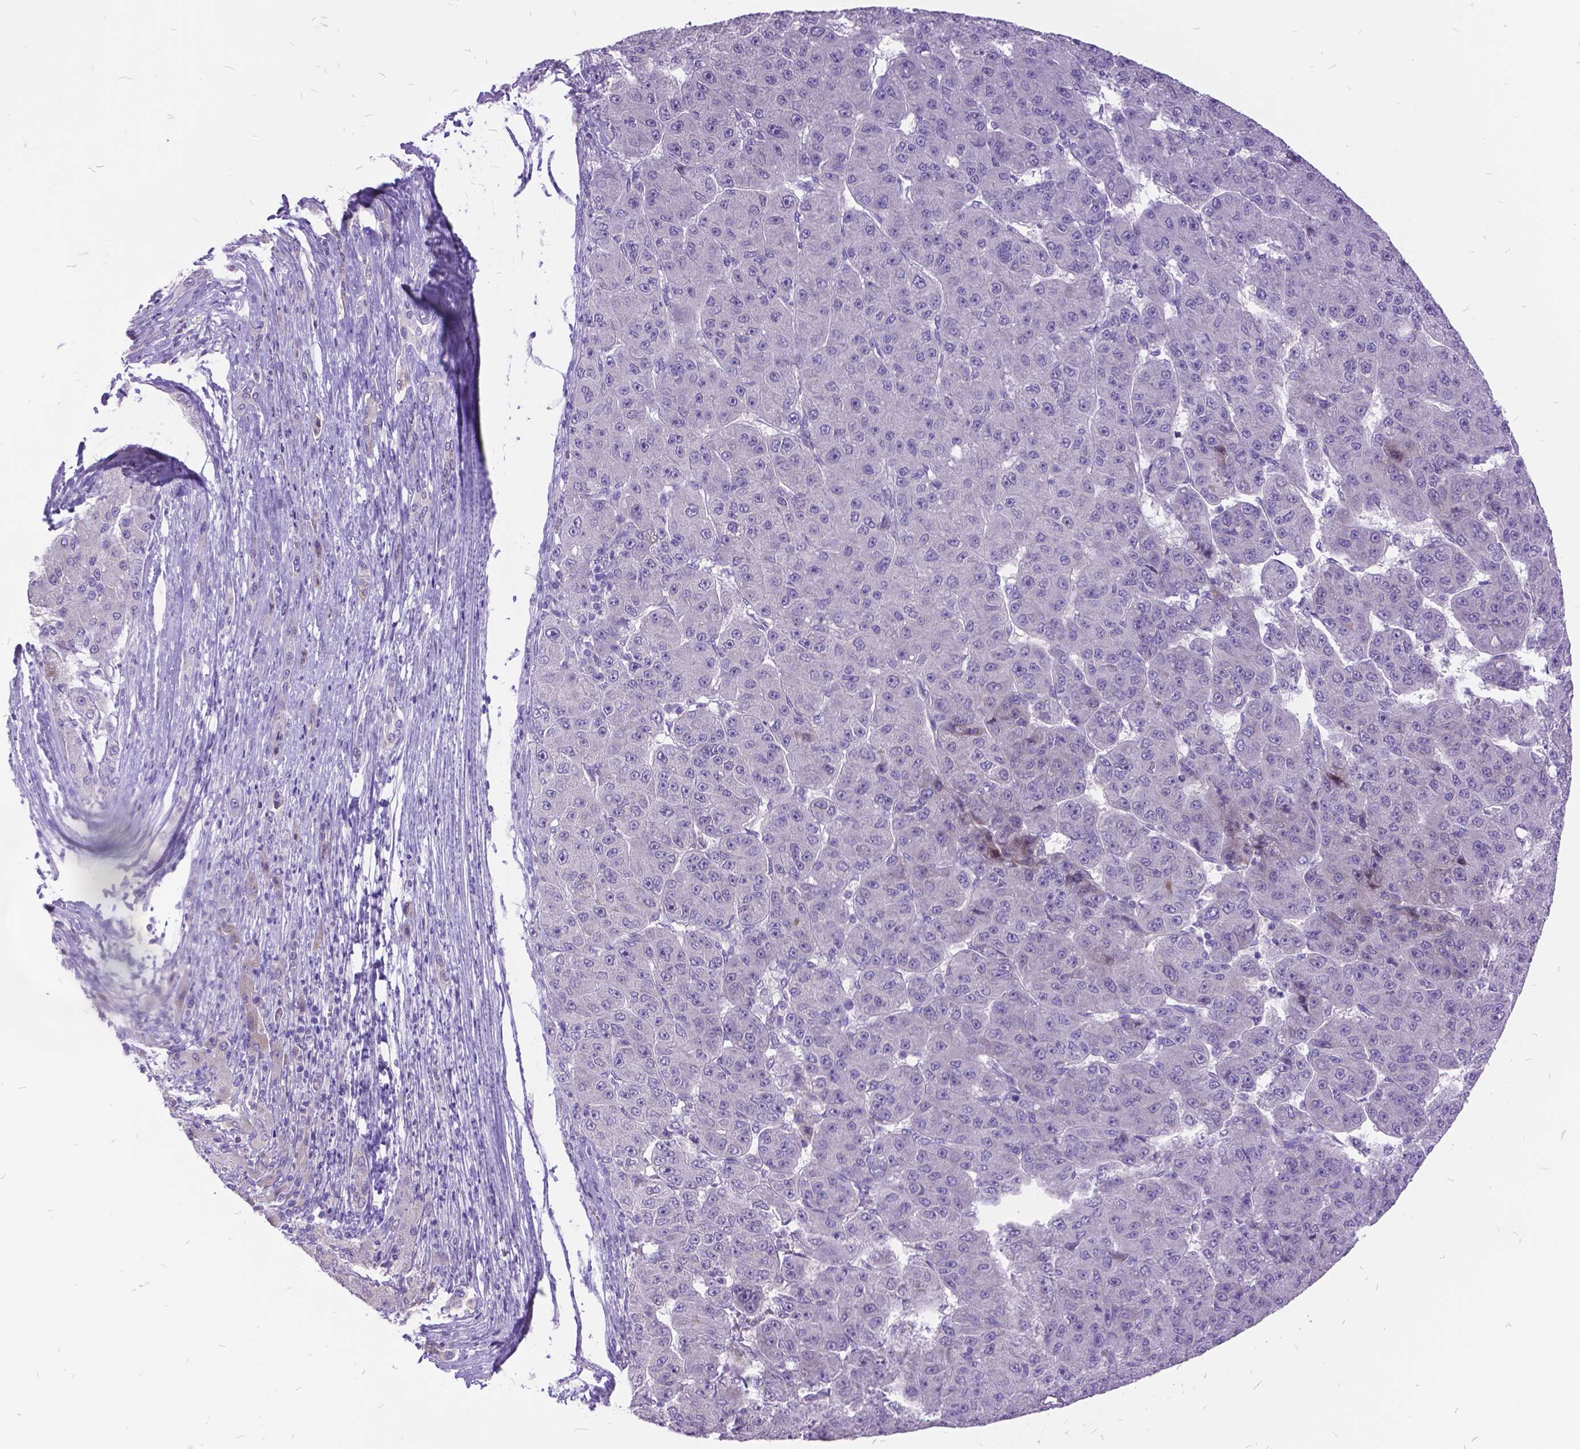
{"staining": {"intensity": "negative", "quantity": "none", "location": "none"}, "tissue": "liver cancer", "cell_type": "Tumor cells", "image_type": "cancer", "snomed": [{"axis": "morphology", "description": "Carcinoma, Hepatocellular, NOS"}, {"axis": "topography", "description": "Liver"}], "caption": "An immunohistochemistry (IHC) photomicrograph of hepatocellular carcinoma (liver) is shown. There is no staining in tumor cells of hepatocellular carcinoma (liver). Brightfield microscopy of immunohistochemistry (IHC) stained with DAB (brown) and hematoxylin (blue), captured at high magnification.", "gene": "ITGB6", "patient": {"sex": "male", "age": 67}}